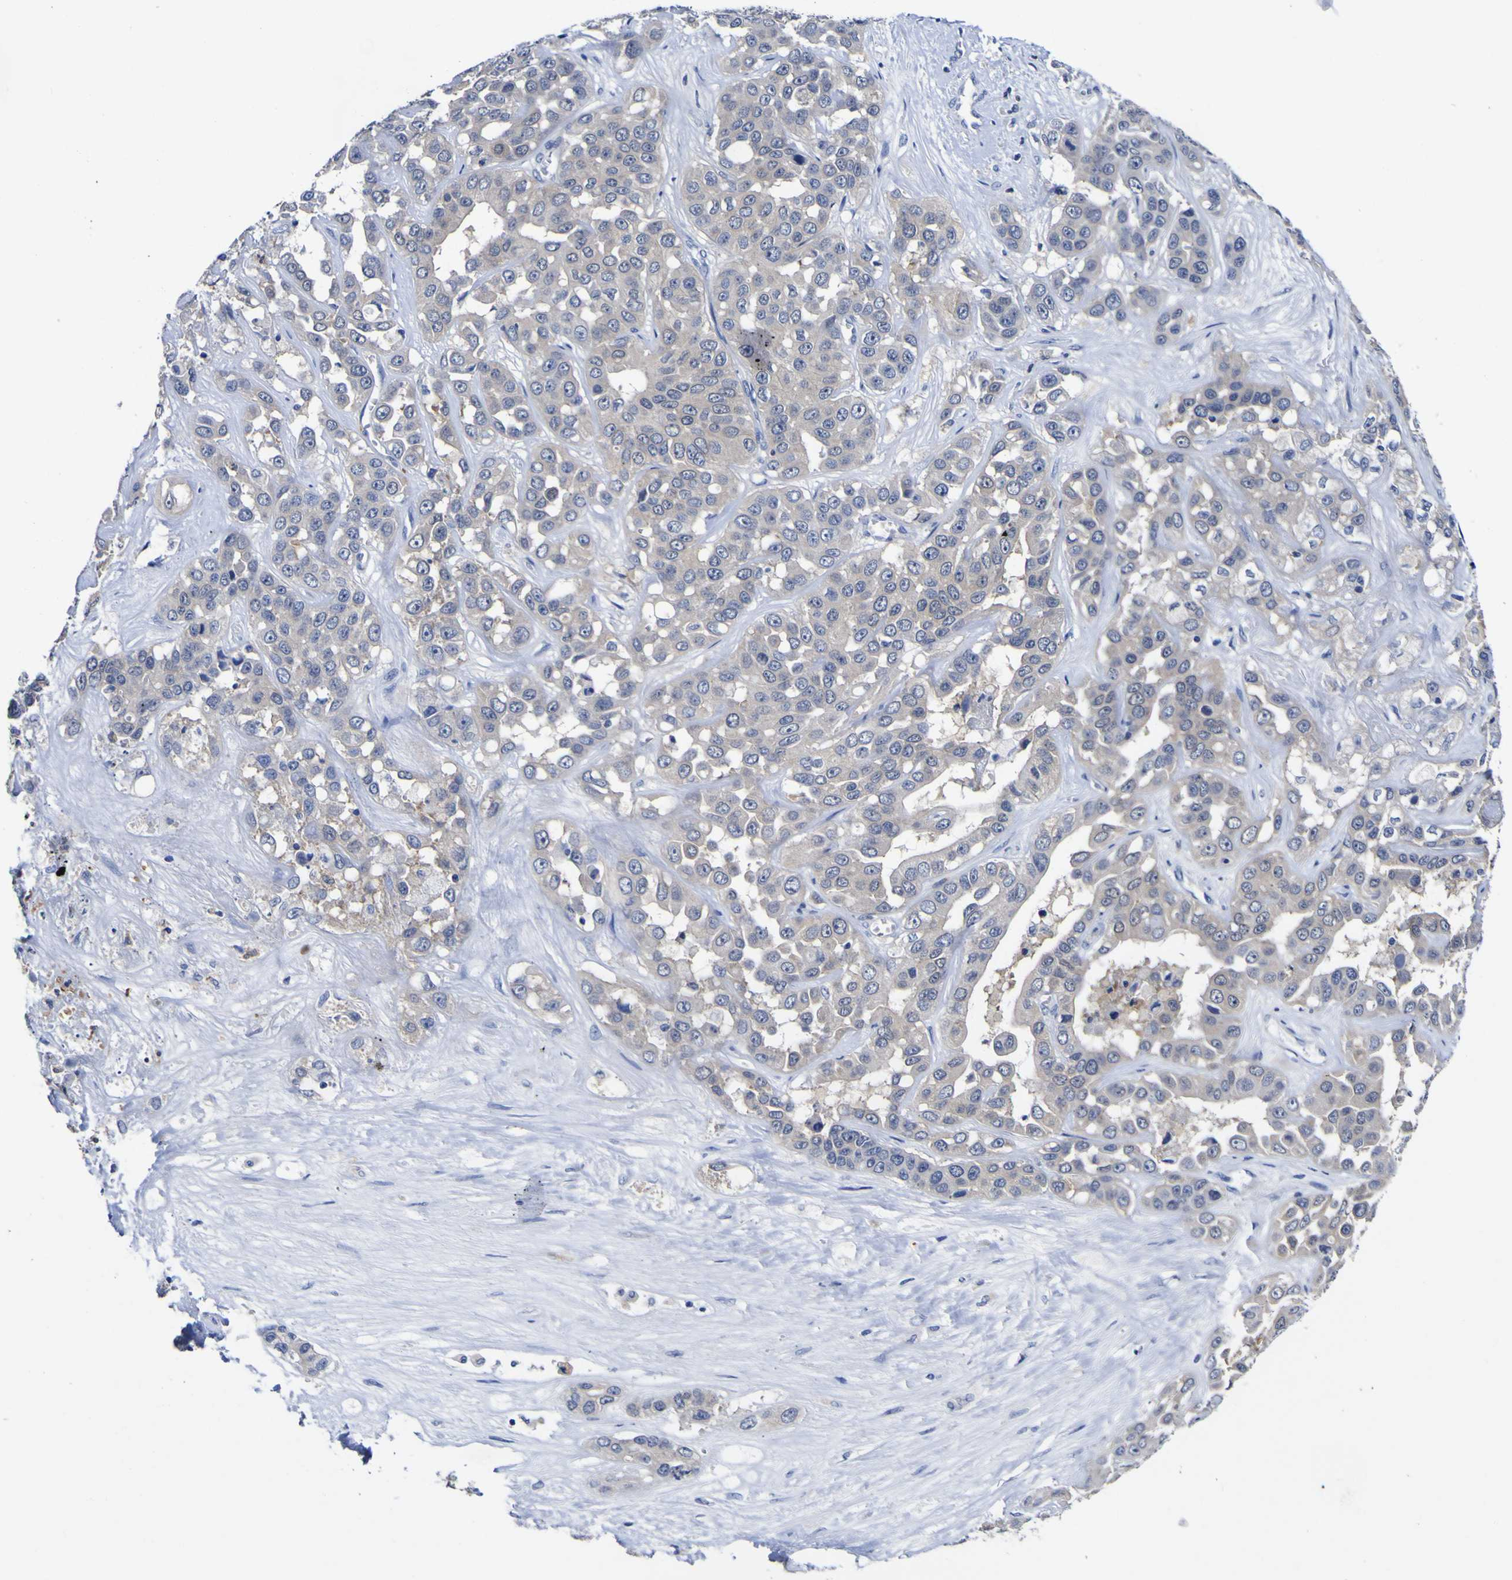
{"staining": {"intensity": "negative", "quantity": "none", "location": "none"}, "tissue": "liver cancer", "cell_type": "Tumor cells", "image_type": "cancer", "snomed": [{"axis": "morphology", "description": "Cholangiocarcinoma"}, {"axis": "topography", "description": "Liver"}], "caption": "Micrograph shows no protein expression in tumor cells of cholangiocarcinoma (liver) tissue.", "gene": "CASP6", "patient": {"sex": "female", "age": 52}}